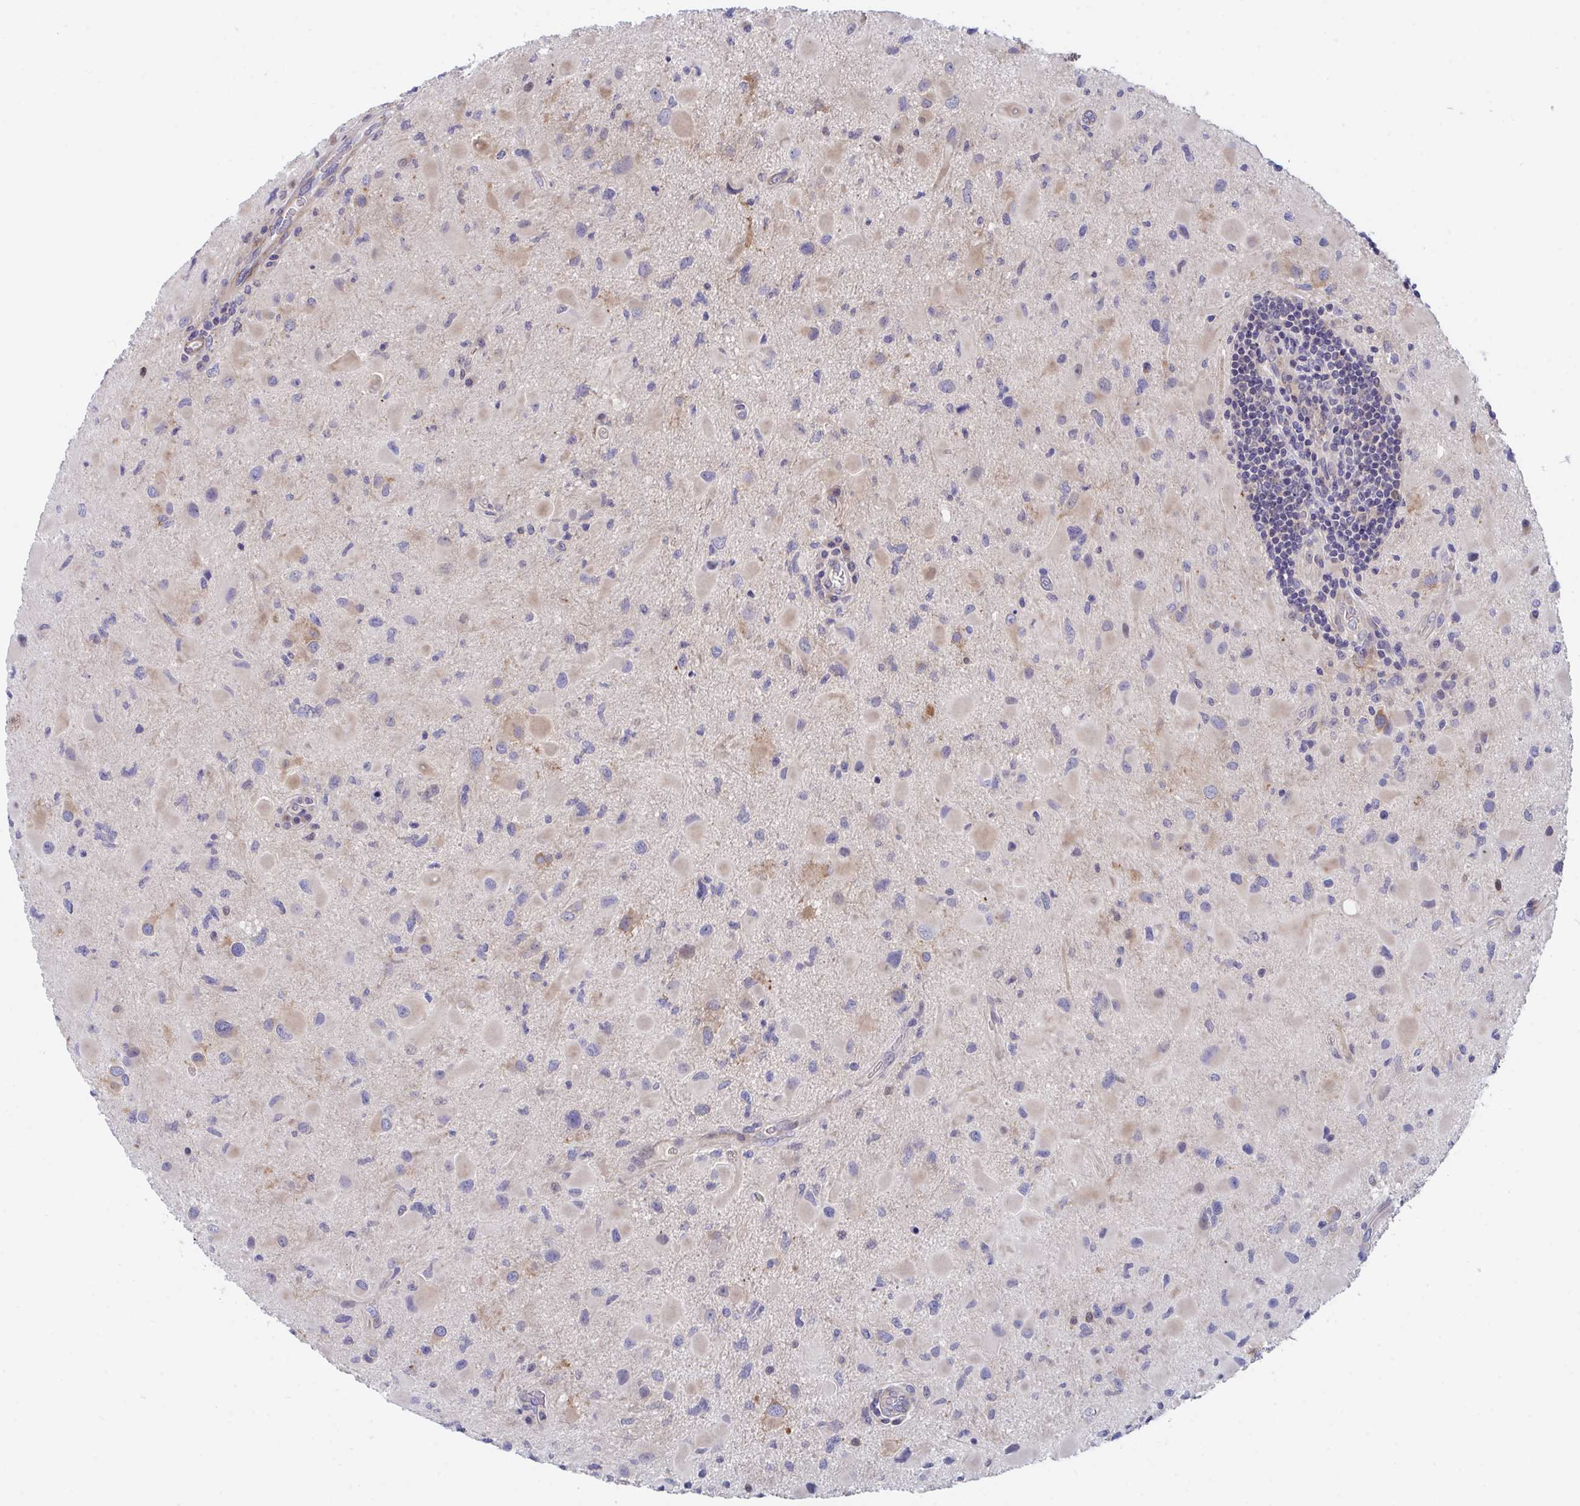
{"staining": {"intensity": "weak", "quantity": "<25%", "location": "cytoplasmic/membranous"}, "tissue": "glioma", "cell_type": "Tumor cells", "image_type": "cancer", "snomed": [{"axis": "morphology", "description": "Glioma, malignant, Low grade"}, {"axis": "topography", "description": "Brain"}], "caption": "High magnification brightfield microscopy of low-grade glioma (malignant) stained with DAB (3,3'-diaminobenzidine) (brown) and counterstained with hematoxylin (blue): tumor cells show no significant expression. (Stains: DAB immunohistochemistry with hematoxylin counter stain, Microscopy: brightfield microscopy at high magnification).", "gene": "P2RX3", "patient": {"sex": "female", "age": 32}}